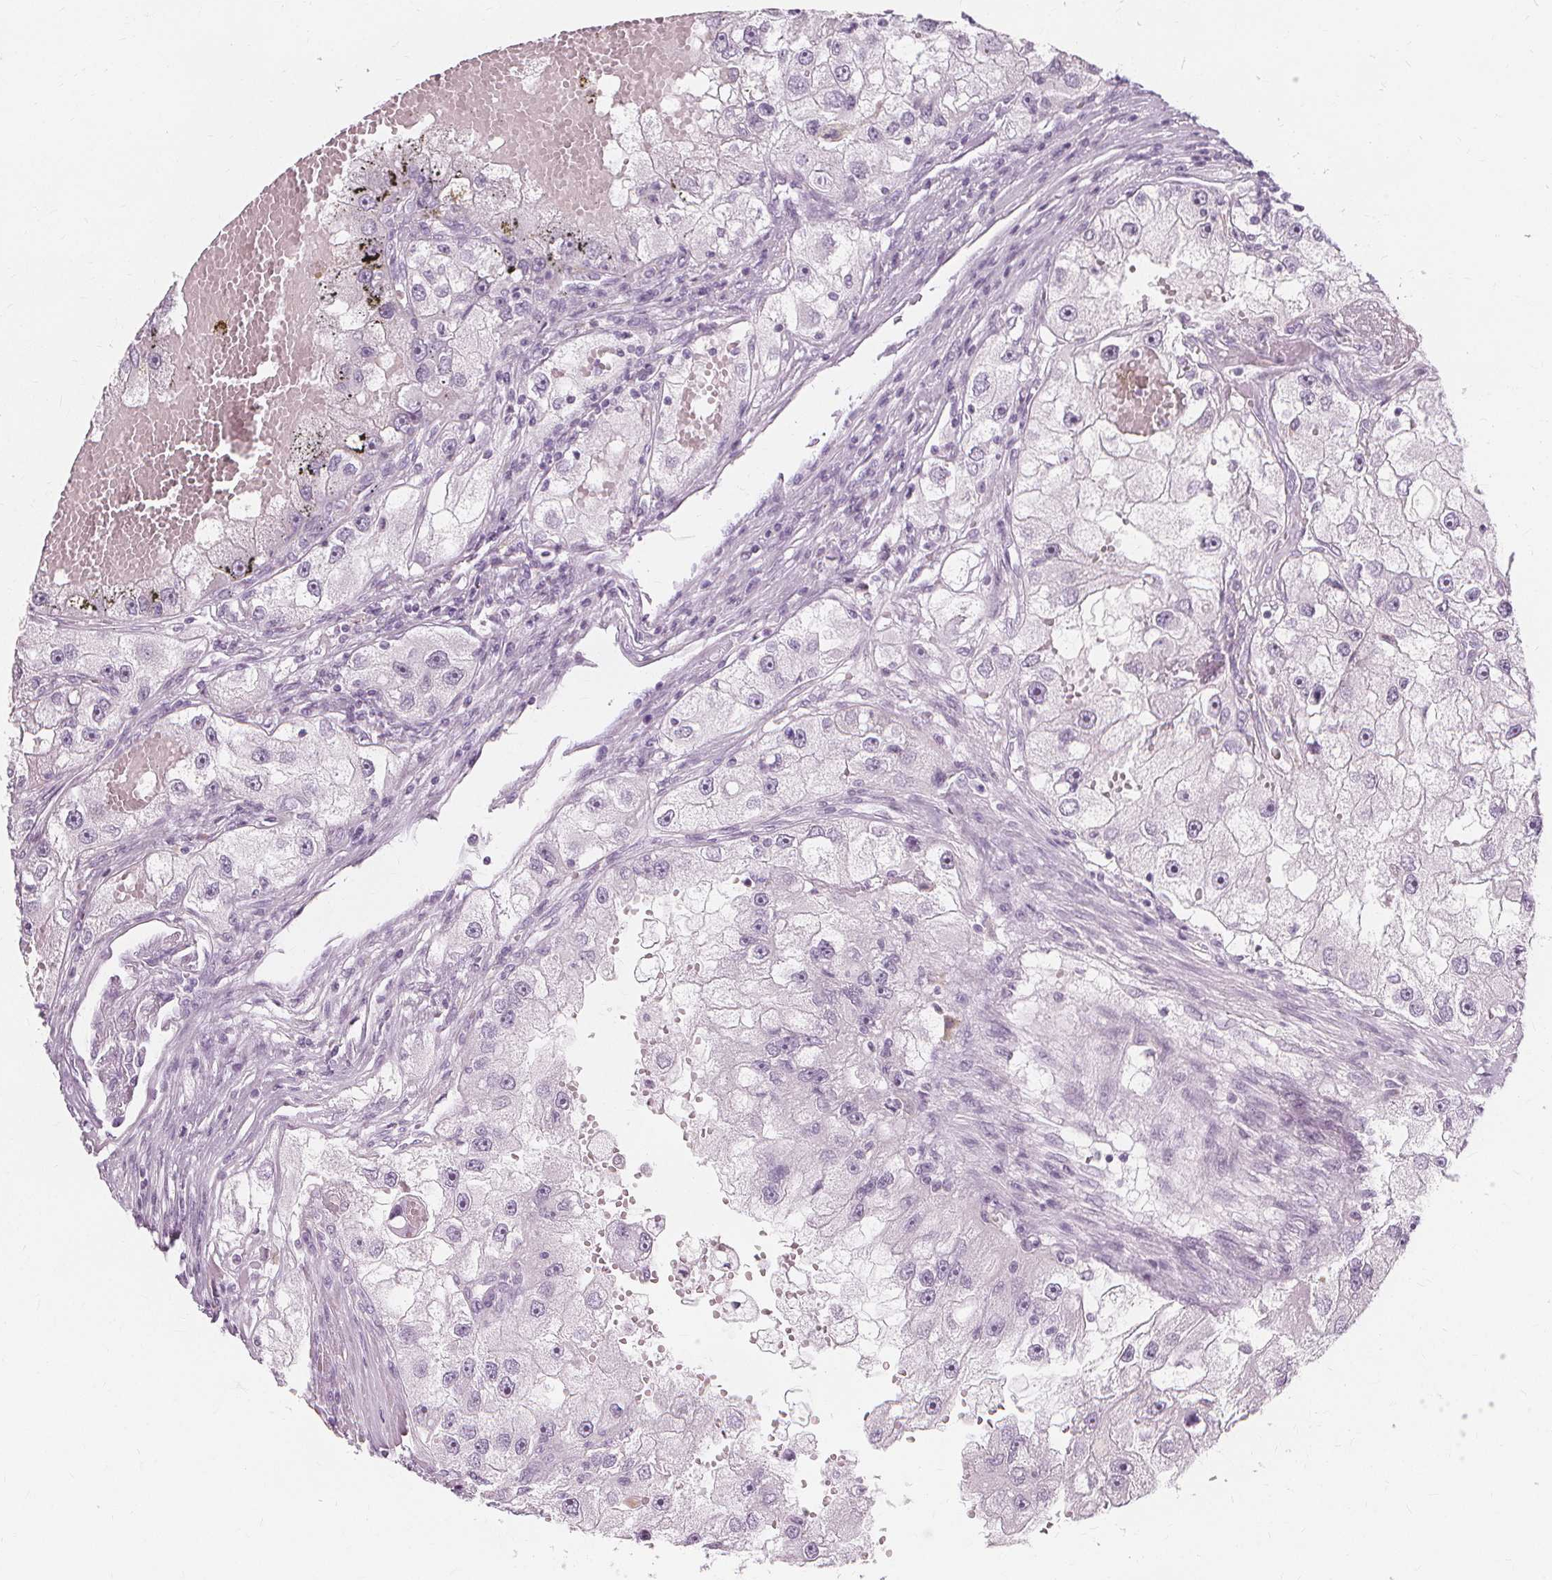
{"staining": {"intensity": "negative", "quantity": "none", "location": "none"}, "tissue": "renal cancer", "cell_type": "Tumor cells", "image_type": "cancer", "snomed": [{"axis": "morphology", "description": "Adenocarcinoma, NOS"}, {"axis": "topography", "description": "Kidney"}], "caption": "The immunohistochemistry micrograph has no significant expression in tumor cells of renal adenocarcinoma tissue.", "gene": "TFF1", "patient": {"sex": "male", "age": 63}}